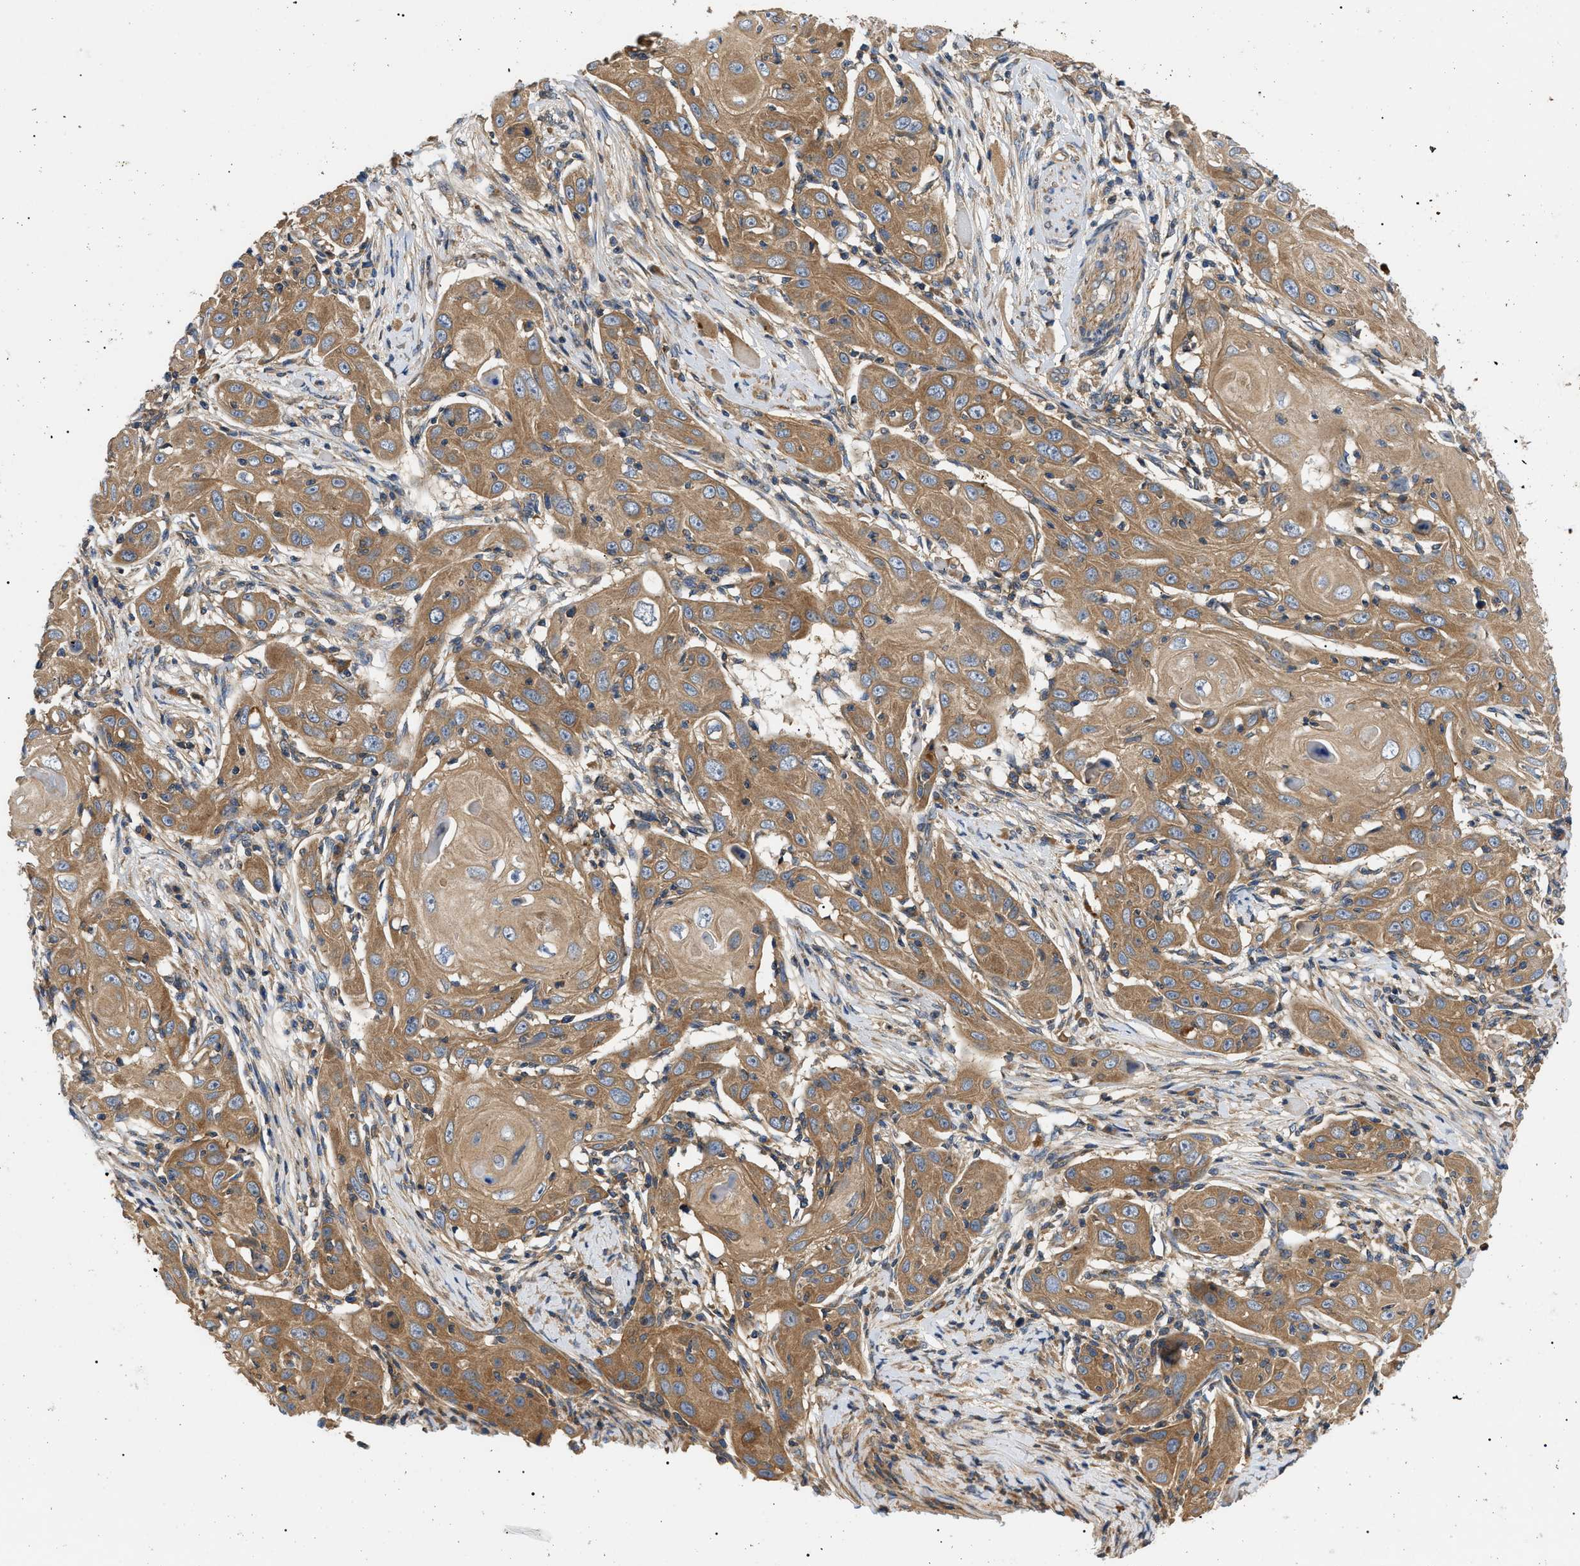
{"staining": {"intensity": "moderate", "quantity": ">75%", "location": "cytoplasmic/membranous"}, "tissue": "skin cancer", "cell_type": "Tumor cells", "image_type": "cancer", "snomed": [{"axis": "morphology", "description": "Squamous cell carcinoma, NOS"}, {"axis": "topography", "description": "Skin"}], "caption": "Immunohistochemical staining of human skin squamous cell carcinoma shows medium levels of moderate cytoplasmic/membranous positivity in approximately >75% of tumor cells. (Brightfield microscopy of DAB IHC at high magnification).", "gene": "PPM1B", "patient": {"sex": "female", "age": 88}}